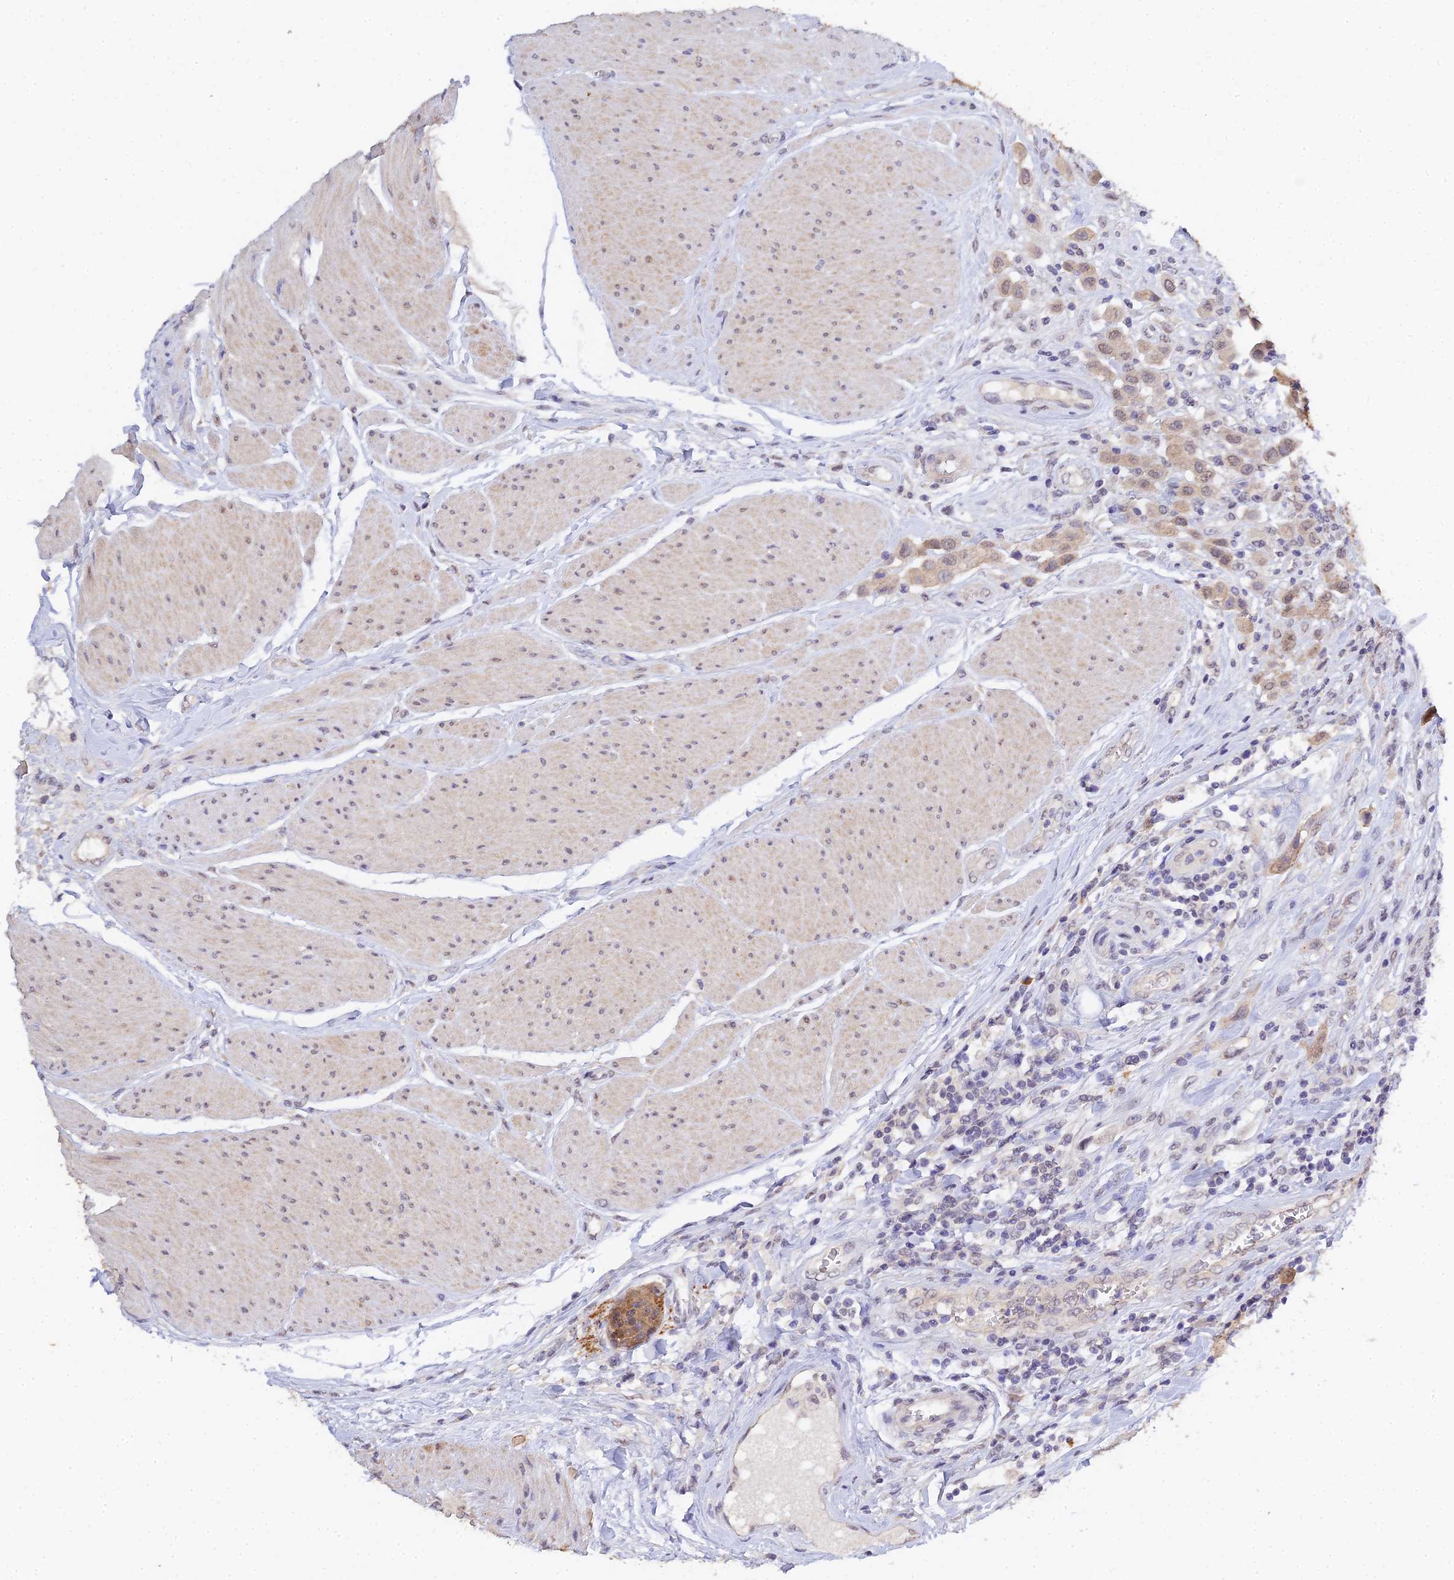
{"staining": {"intensity": "weak", "quantity": "25%-75%", "location": "cytoplasmic/membranous,nuclear"}, "tissue": "urothelial cancer", "cell_type": "Tumor cells", "image_type": "cancer", "snomed": [{"axis": "morphology", "description": "Urothelial carcinoma, High grade"}, {"axis": "topography", "description": "Urinary bladder"}], "caption": "DAB (3,3'-diaminobenzidine) immunohistochemical staining of human high-grade urothelial carcinoma exhibits weak cytoplasmic/membranous and nuclear protein staining in approximately 25%-75% of tumor cells.", "gene": "HOXB1", "patient": {"sex": "male", "age": 50}}